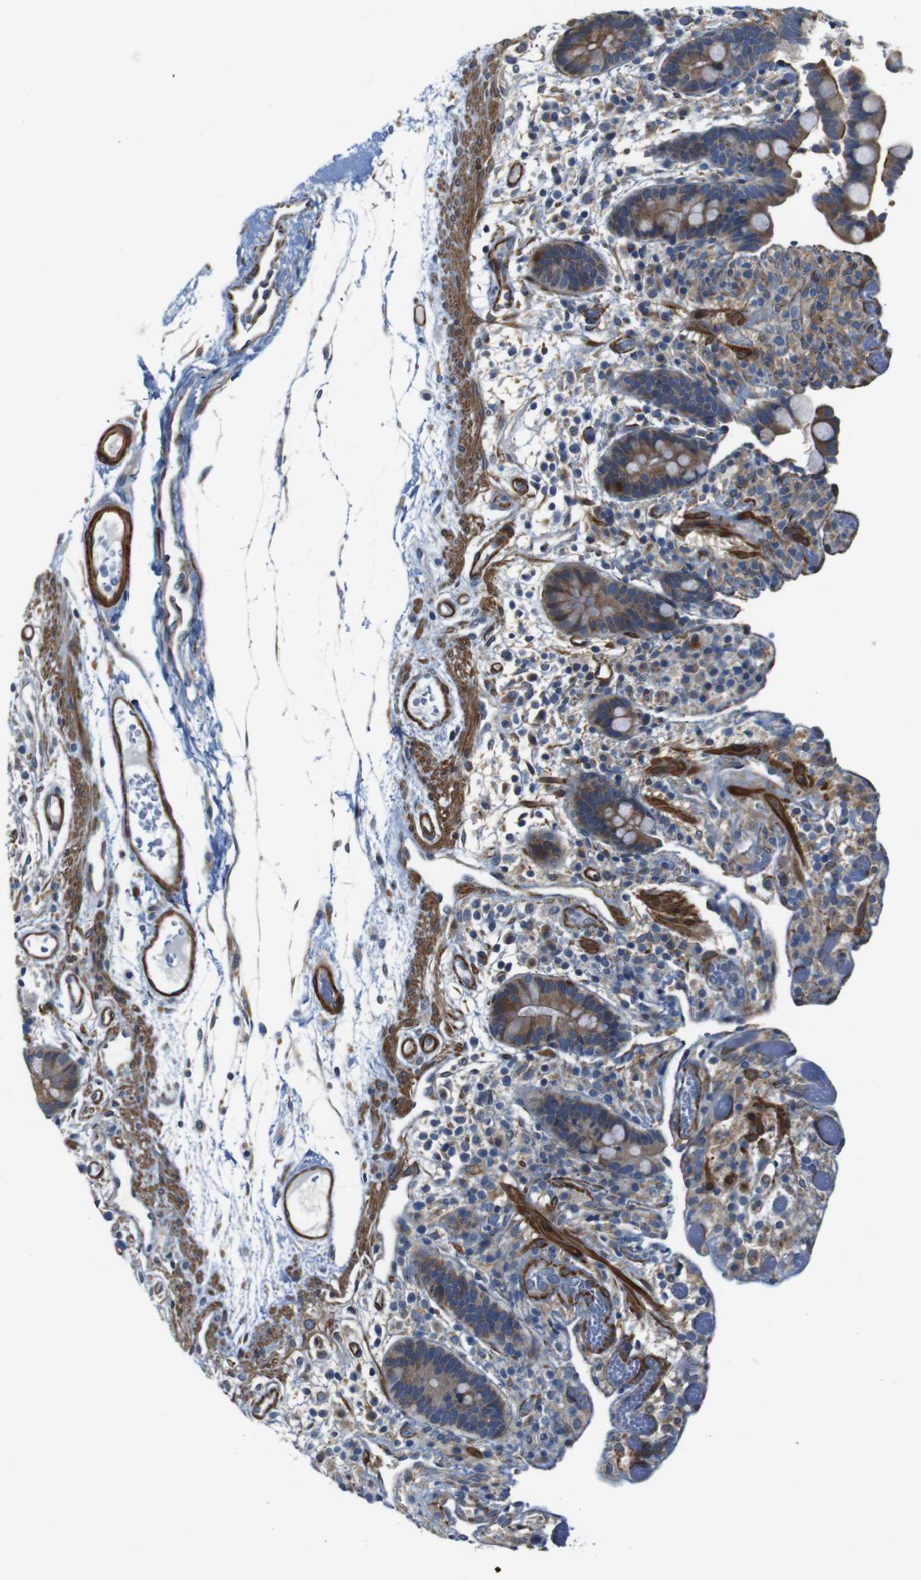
{"staining": {"intensity": "moderate", "quantity": ">75%", "location": "cytoplasmic/membranous"}, "tissue": "colon", "cell_type": "Endothelial cells", "image_type": "normal", "snomed": [{"axis": "morphology", "description": "Normal tissue, NOS"}, {"axis": "topography", "description": "Colon"}], "caption": "Protein positivity by immunohistochemistry shows moderate cytoplasmic/membranous staining in approximately >75% of endothelial cells in benign colon.", "gene": "GGT7", "patient": {"sex": "male", "age": 73}}